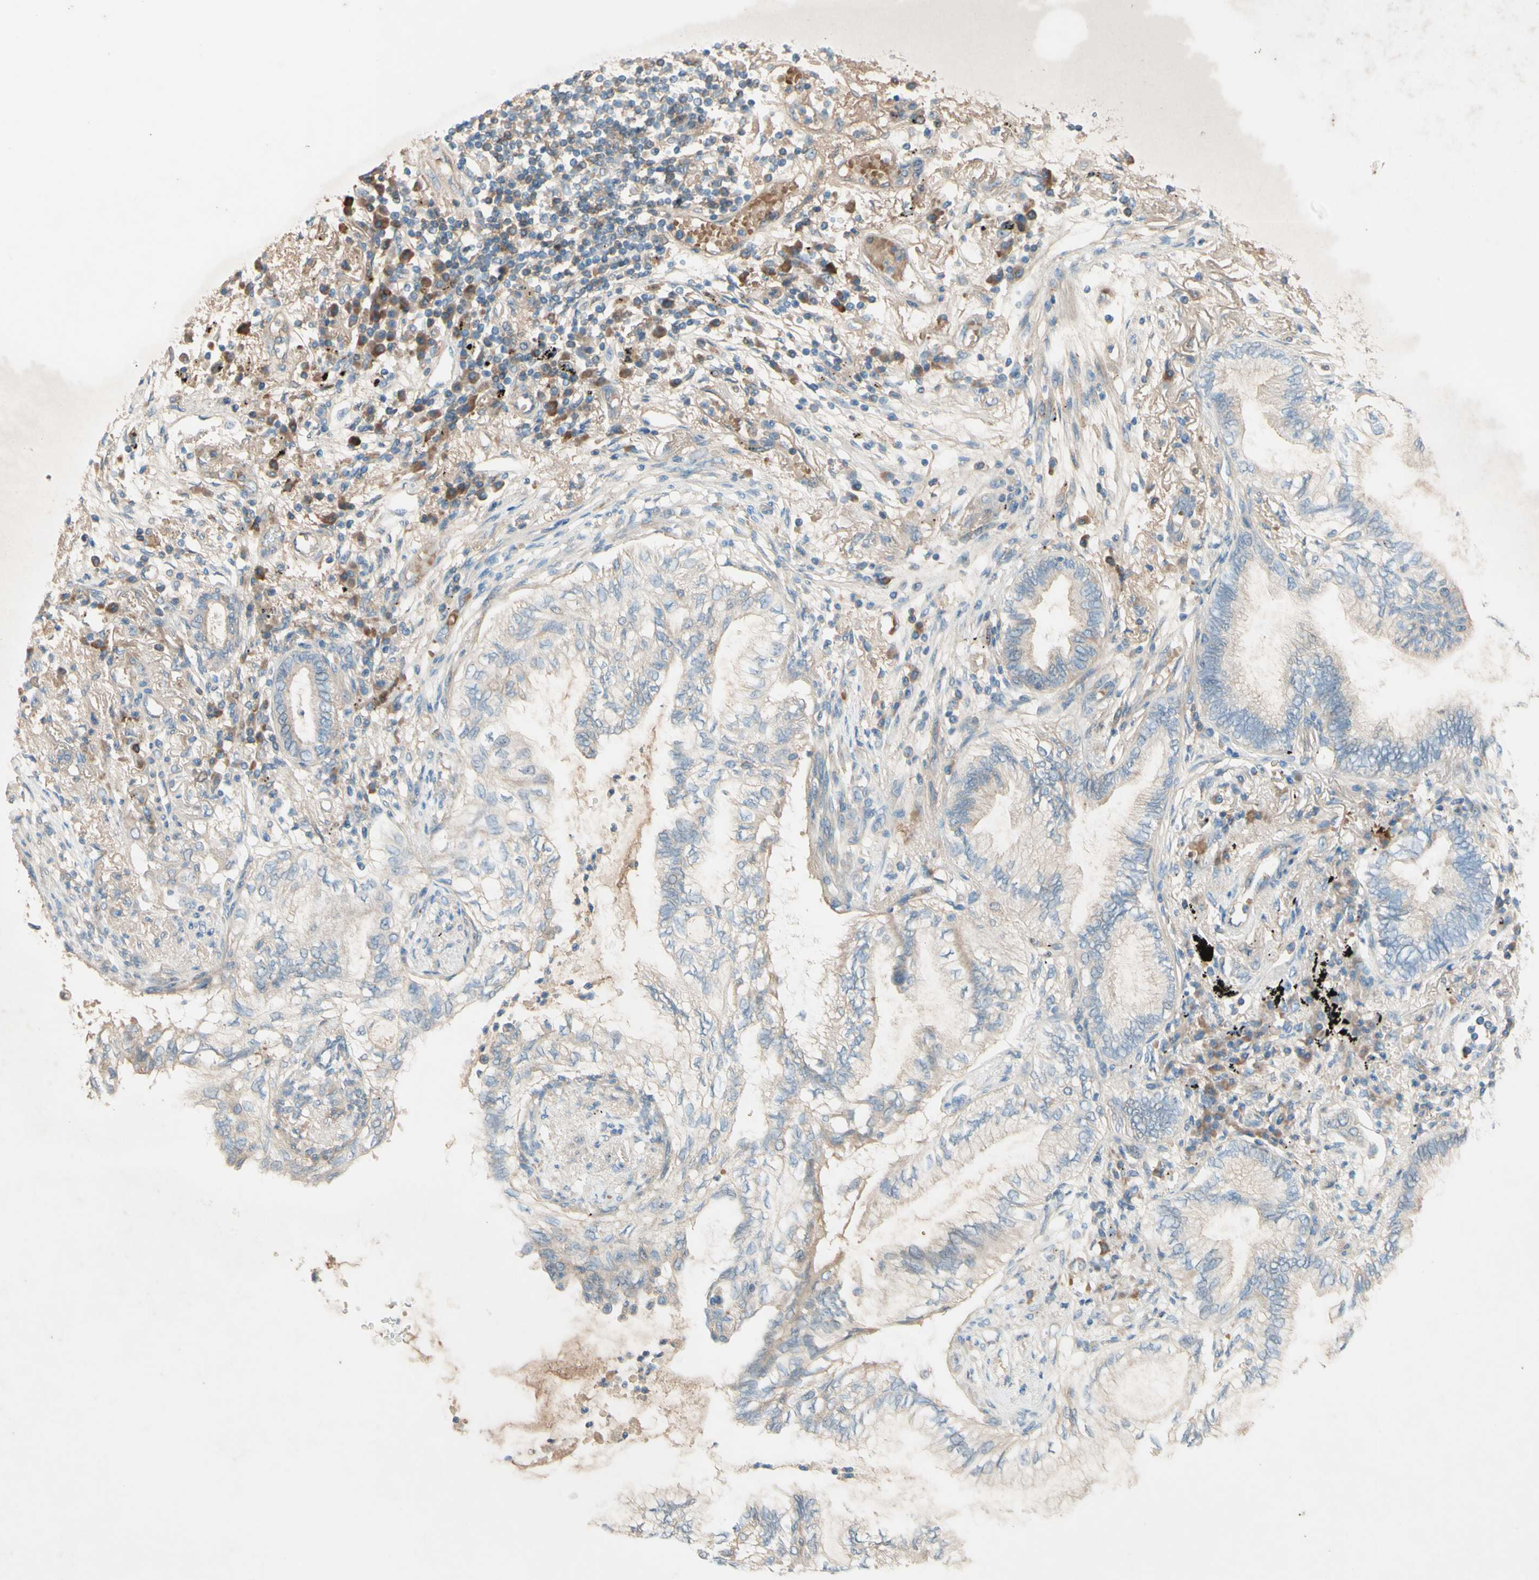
{"staining": {"intensity": "weak", "quantity": "25%-75%", "location": "cytoplasmic/membranous"}, "tissue": "lung cancer", "cell_type": "Tumor cells", "image_type": "cancer", "snomed": [{"axis": "morphology", "description": "Normal tissue, NOS"}, {"axis": "morphology", "description": "Adenocarcinoma, NOS"}, {"axis": "topography", "description": "Bronchus"}, {"axis": "topography", "description": "Lung"}], "caption": "This image displays lung cancer (adenocarcinoma) stained with IHC to label a protein in brown. The cytoplasmic/membranous of tumor cells show weak positivity for the protein. Nuclei are counter-stained blue.", "gene": "IL2", "patient": {"sex": "female", "age": 70}}